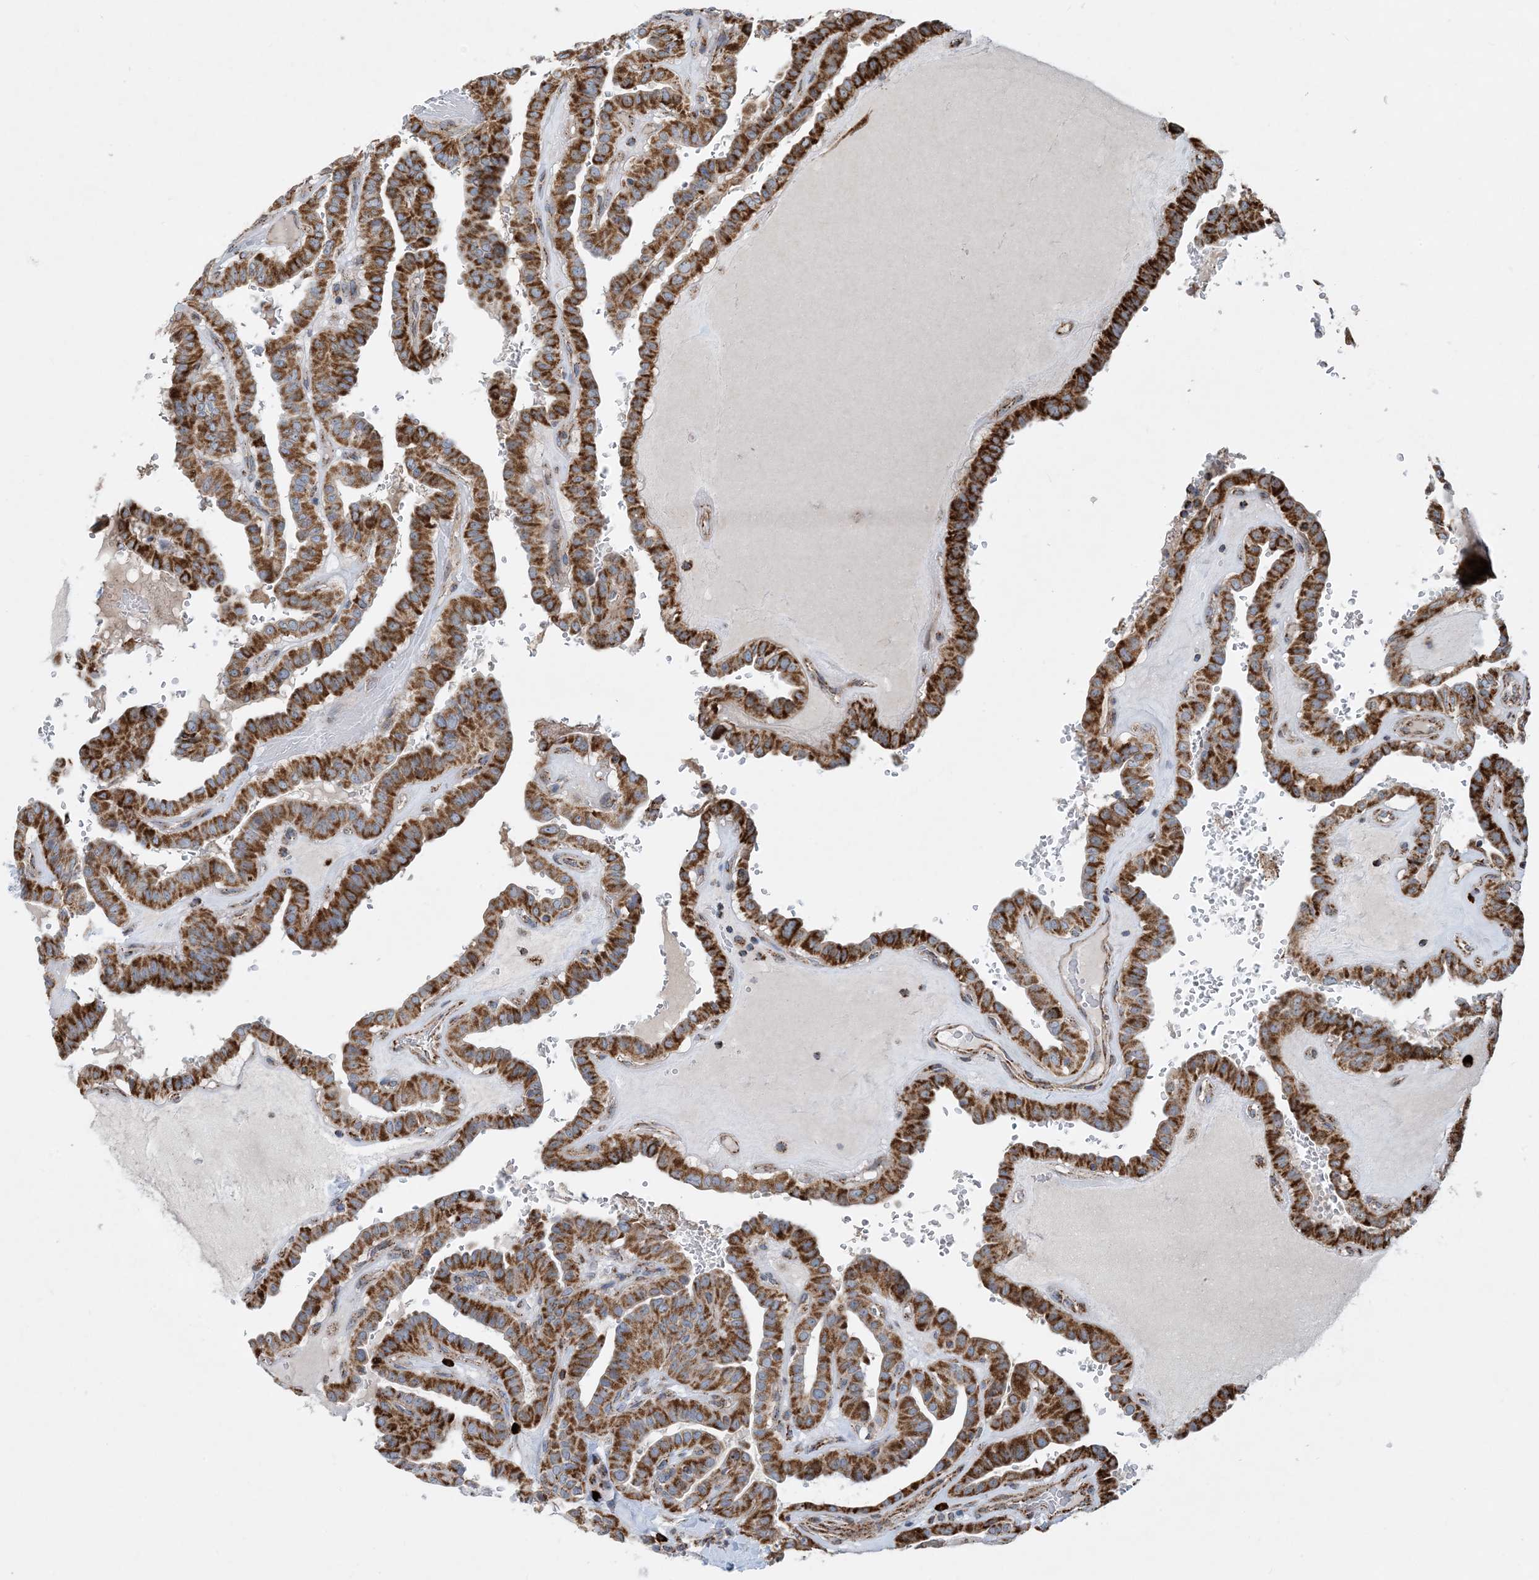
{"staining": {"intensity": "strong", "quantity": ">75%", "location": "cytoplasmic/membranous"}, "tissue": "thyroid cancer", "cell_type": "Tumor cells", "image_type": "cancer", "snomed": [{"axis": "morphology", "description": "Papillary adenocarcinoma, NOS"}, {"axis": "topography", "description": "Thyroid gland"}], "caption": "Tumor cells show high levels of strong cytoplasmic/membranous expression in about >75% of cells in human thyroid cancer (papillary adenocarcinoma). Nuclei are stained in blue.", "gene": "PCDHGA1", "patient": {"sex": "male", "age": 77}}